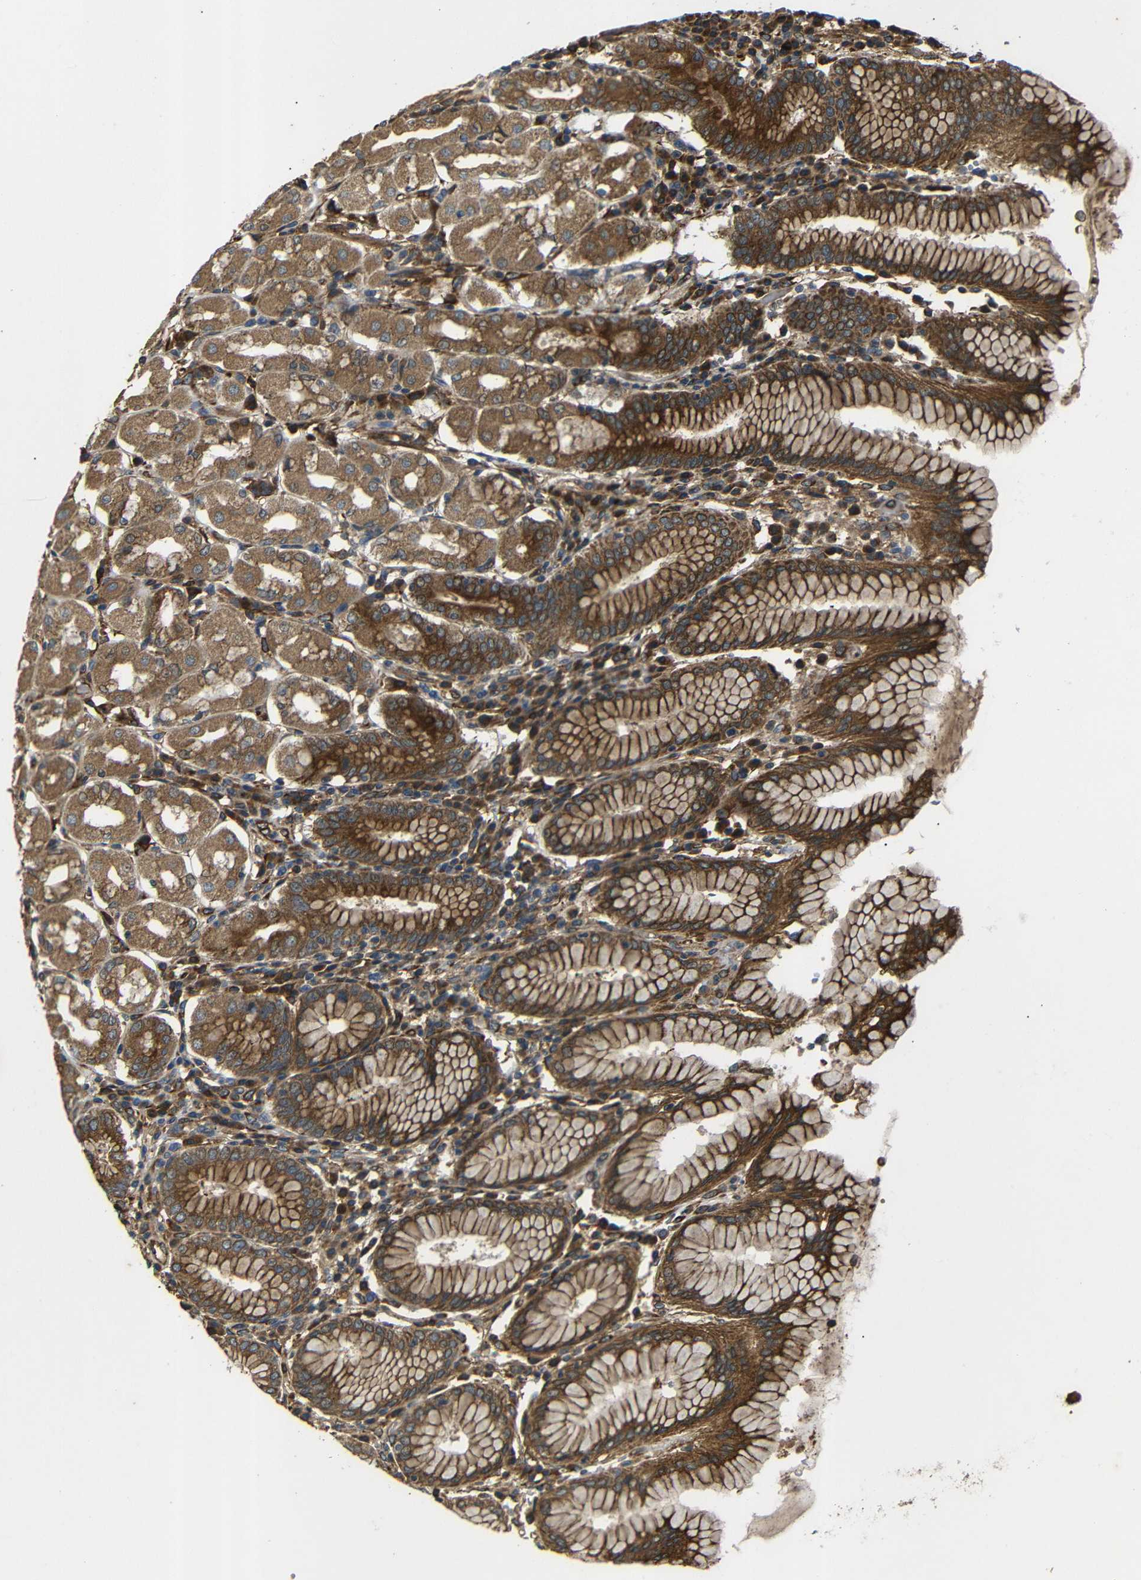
{"staining": {"intensity": "strong", "quantity": ">75%", "location": "cytoplasmic/membranous"}, "tissue": "stomach", "cell_type": "Glandular cells", "image_type": "normal", "snomed": [{"axis": "morphology", "description": "Normal tissue, NOS"}, {"axis": "topography", "description": "Stomach"}, {"axis": "topography", "description": "Stomach, lower"}], "caption": "Immunohistochemistry image of benign stomach: stomach stained using immunohistochemistry reveals high levels of strong protein expression localized specifically in the cytoplasmic/membranous of glandular cells, appearing as a cytoplasmic/membranous brown color.", "gene": "TRPC1", "patient": {"sex": "female", "age": 56}}